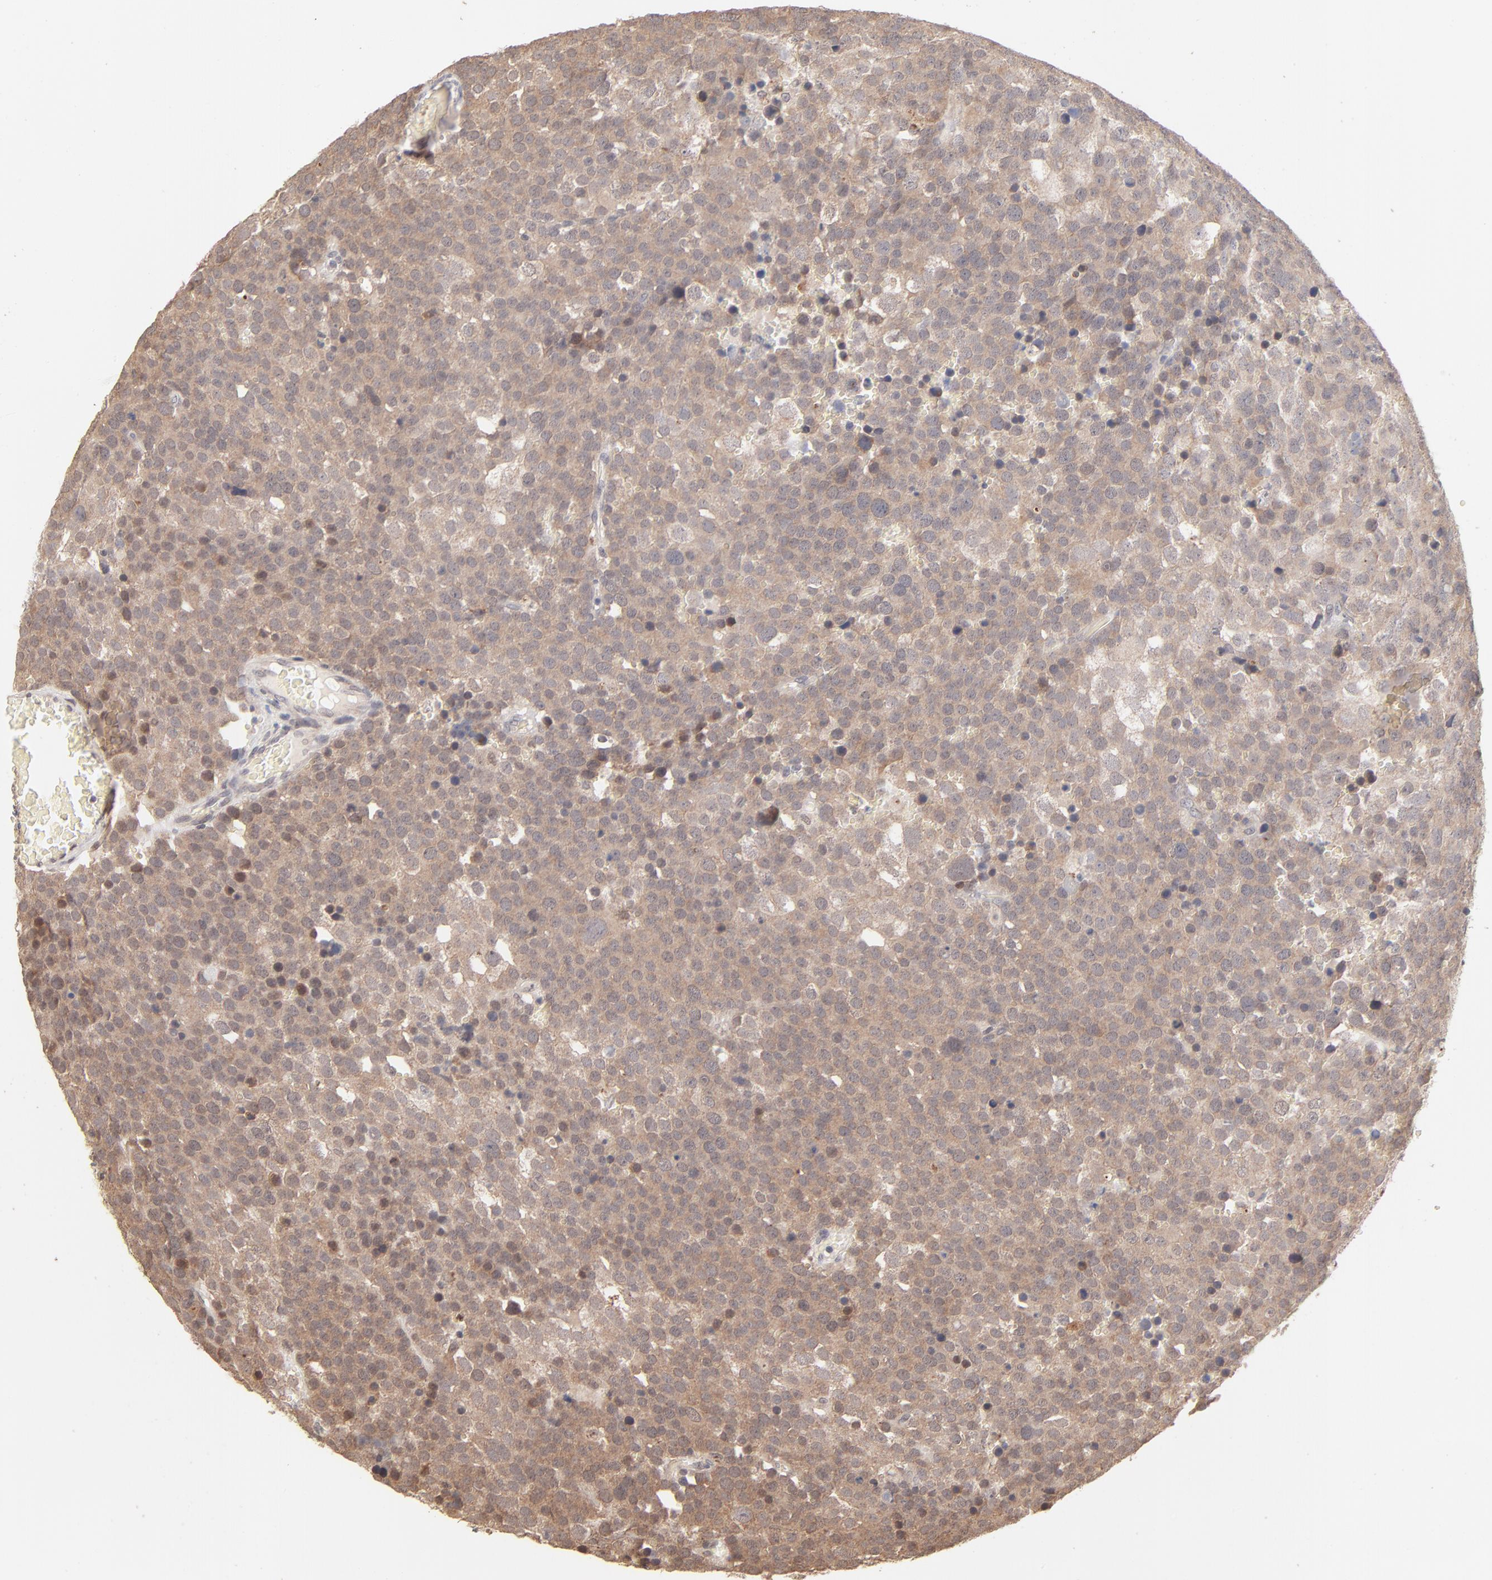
{"staining": {"intensity": "moderate", "quantity": ">75%", "location": "cytoplasmic/membranous"}, "tissue": "testis cancer", "cell_type": "Tumor cells", "image_type": "cancer", "snomed": [{"axis": "morphology", "description": "Seminoma, NOS"}, {"axis": "topography", "description": "Testis"}], "caption": "Testis seminoma stained with IHC reveals moderate cytoplasmic/membranous expression in approximately >75% of tumor cells.", "gene": "MSL2", "patient": {"sex": "male", "age": 71}}